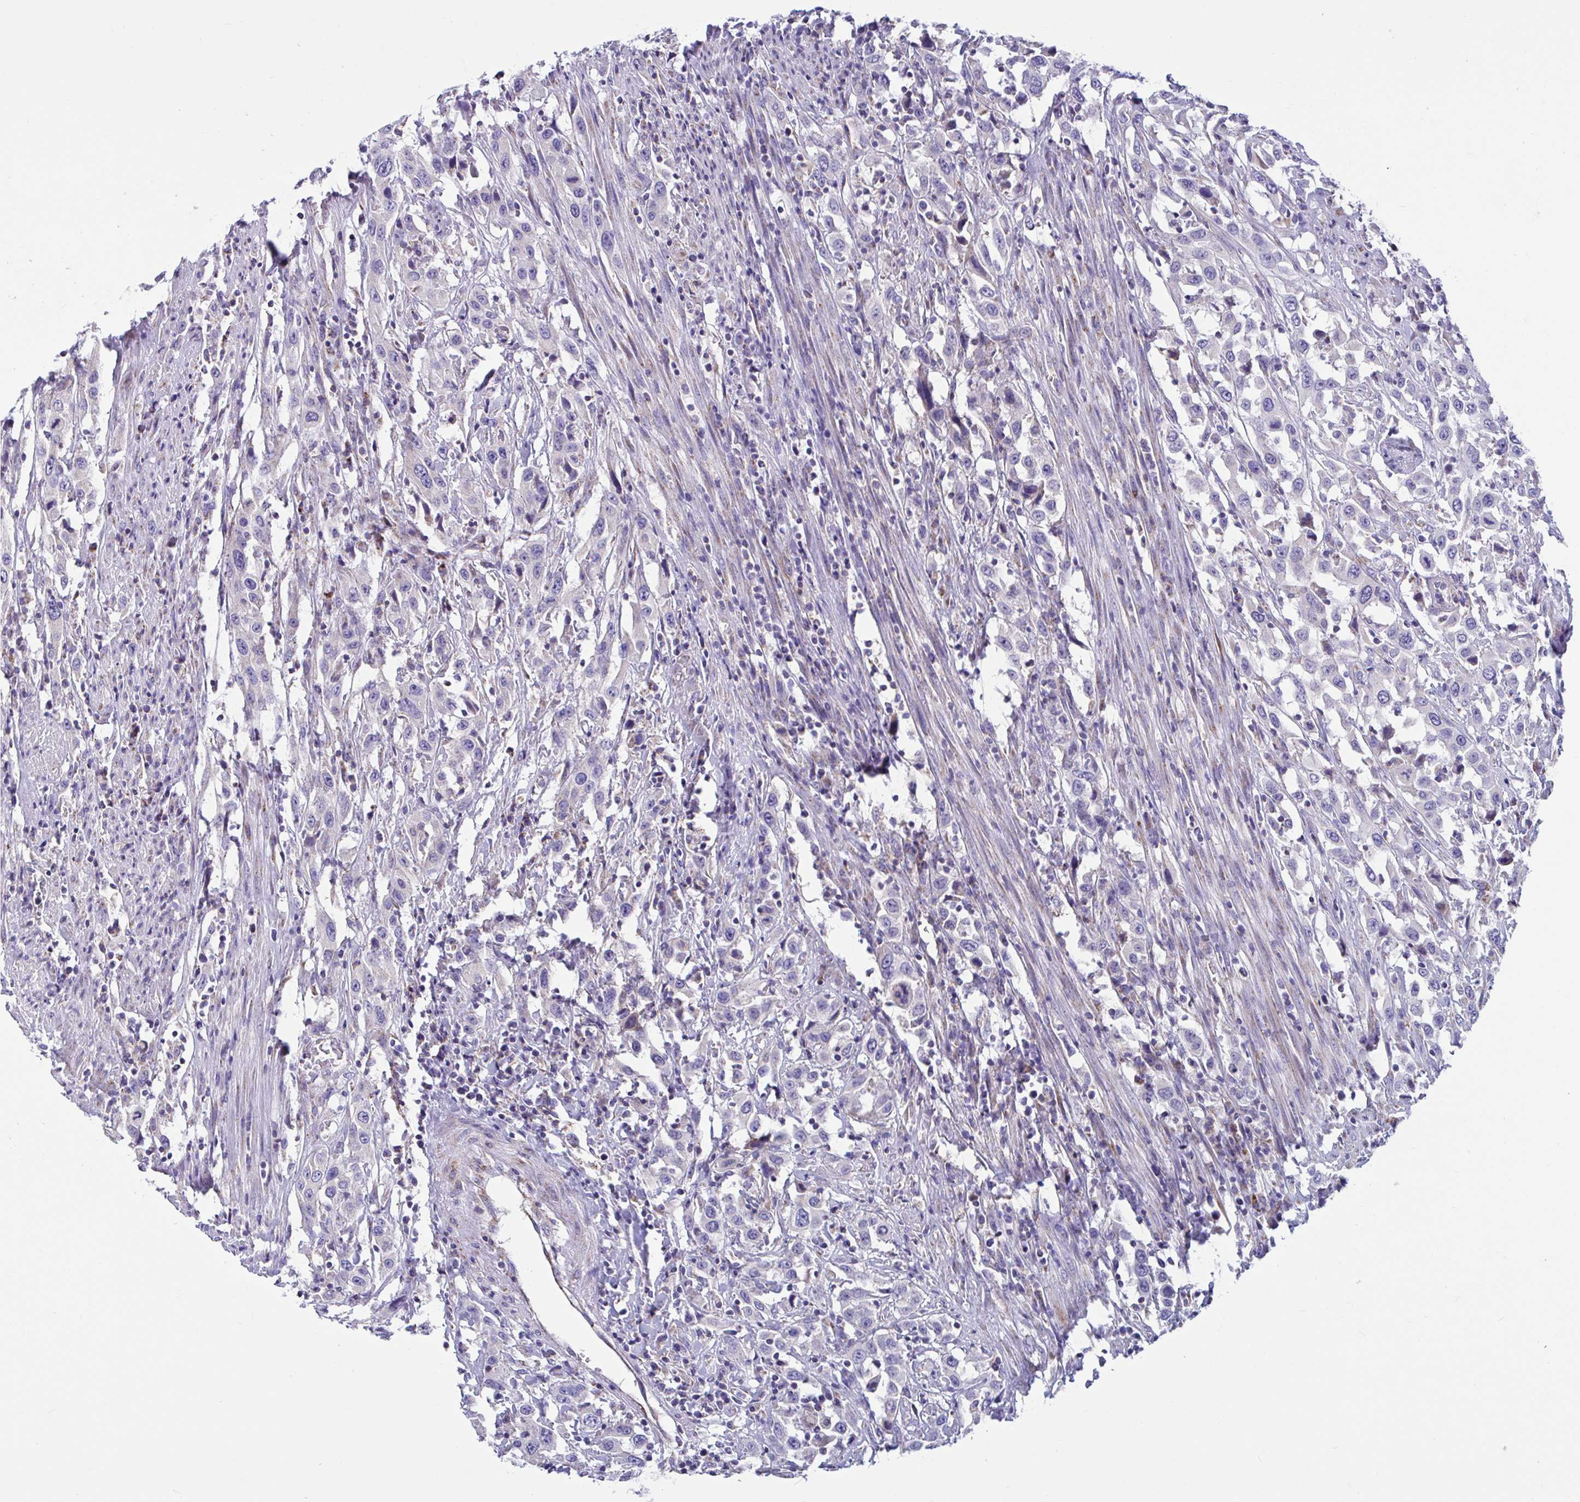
{"staining": {"intensity": "negative", "quantity": "none", "location": "none"}, "tissue": "urothelial cancer", "cell_type": "Tumor cells", "image_type": "cancer", "snomed": [{"axis": "morphology", "description": "Urothelial carcinoma, High grade"}, {"axis": "topography", "description": "Urinary bladder"}], "caption": "This is a image of immunohistochemistry (IHC) staining of high-grade urothelial carcinoma, which shows no expression in tumor cells.", "gene": "OR13A1", "patient": {"sex": "male", "age": 61}}